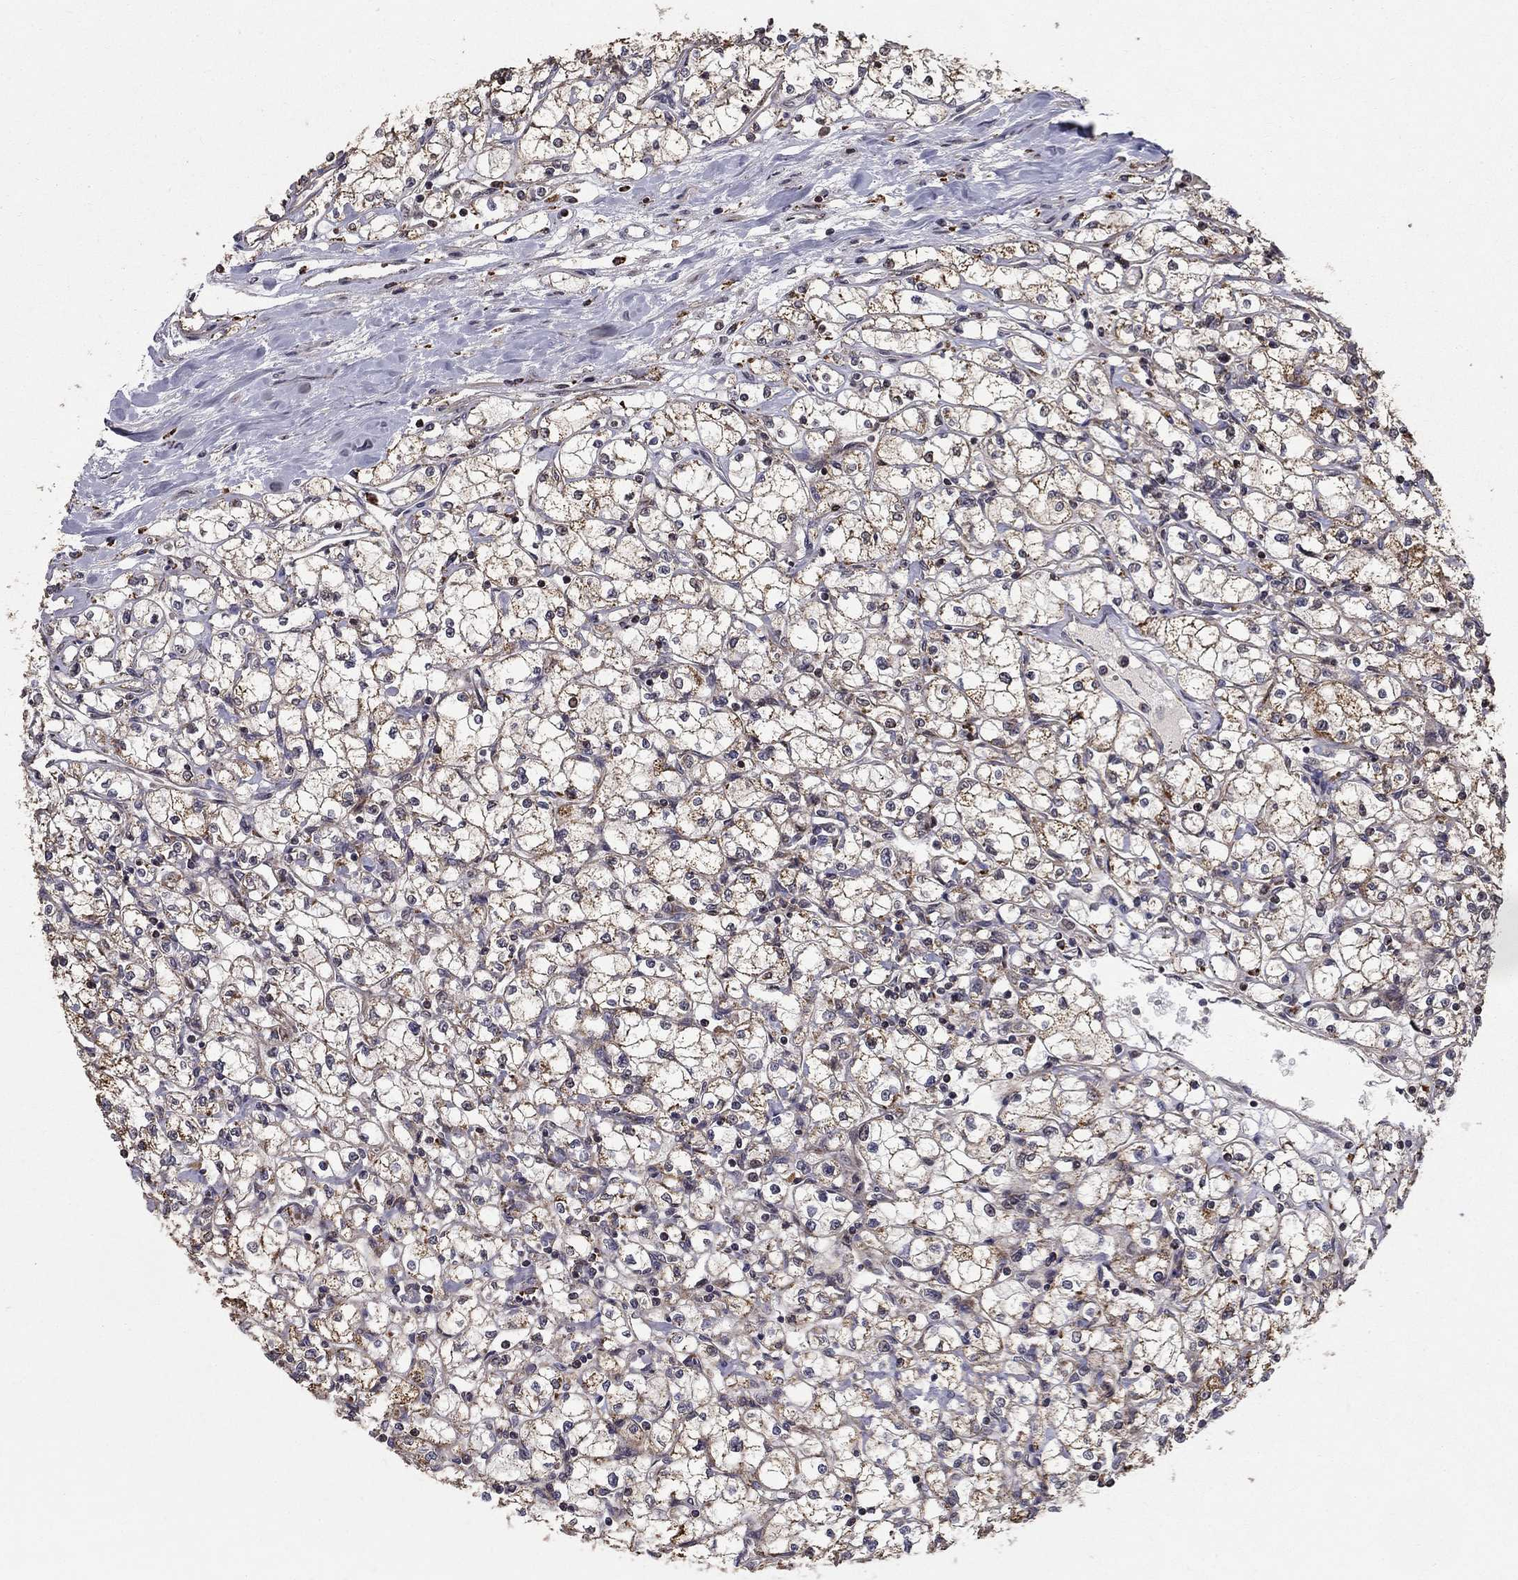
{"staining": {"intensity": "moderate", "quantity": ">75%", "location": "cytoplasmic/membranous"}, "tissue": "renal cancer", "cell_type": "Tumor cells", "image_type": "cancer", "snomed": [{"axis": "morphology", "description": "Adenocarcinoma, NOS"}, {"axis": "topography", "description": "Kidney"}], "caption": "Brown immunohistochemical staining in renal cancer displays moderate cytoplasmic/membranous staining in approximately >75% of tumor cells.", "gene": "ACOT13", "patient": {"sex": "male", "age": 67}}